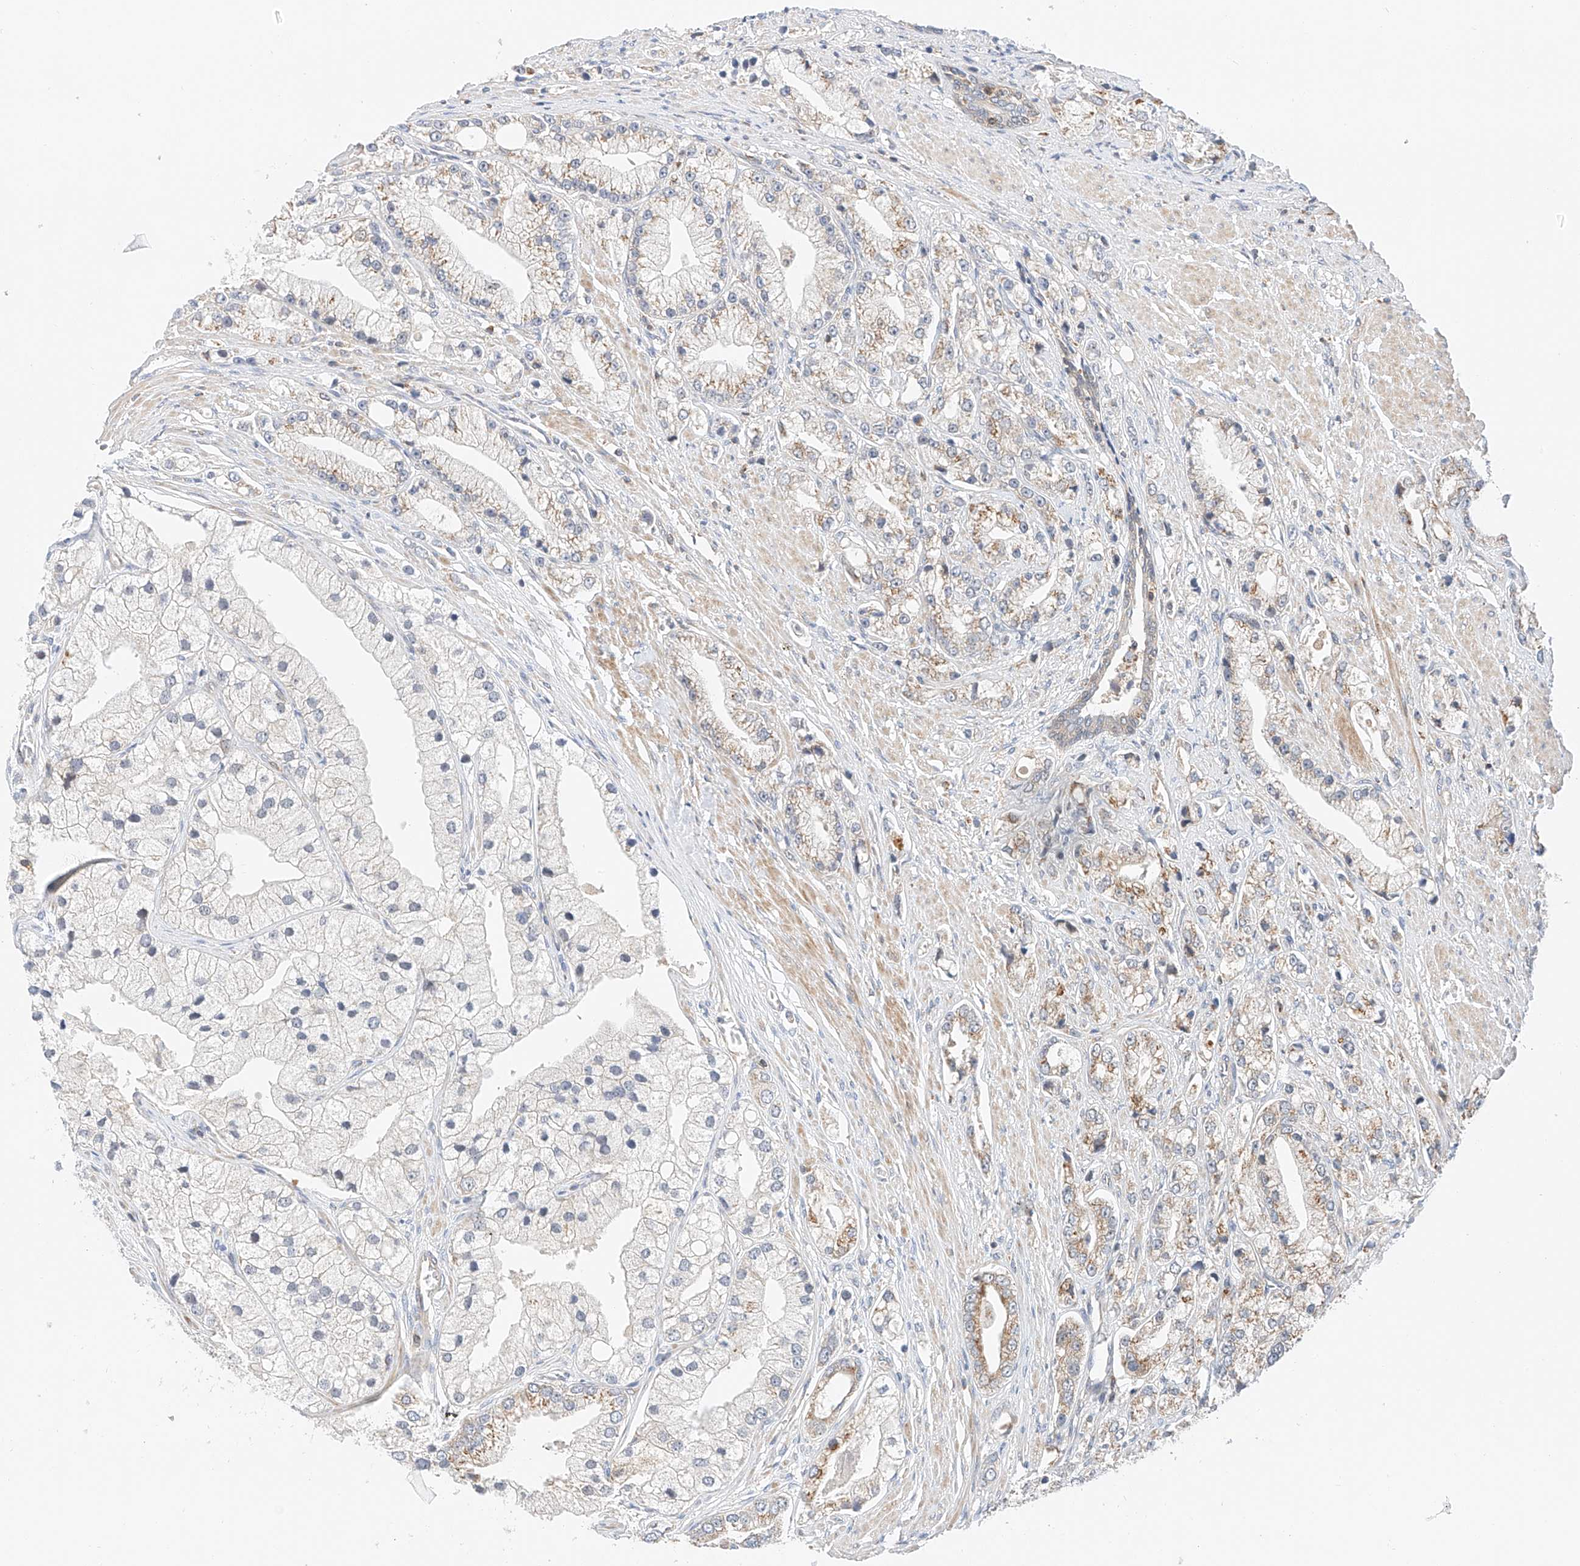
{"staining": {"intensity": "weak", "quantity": "25%-75%", "location": "cytoplasmic/membranous"}, "tissue": "prostate cancer", "cell_type": "Tumor cells", "image_type": "cancer", "snomed": [{"axis": "morphology", "description": "Adenocarcinoma, High grade"}, {"axis": "topography", "description": "Prostate"}], "caption": "Adenocarcinoma (high-grade) (prostate) stained with a brown dye reveals weak cytoplasmic/membranous positive positivity in approximately 25%-75% of tumor cells.", "gene": "MFN2", "patient": {"sex": "male", "age": 50}}